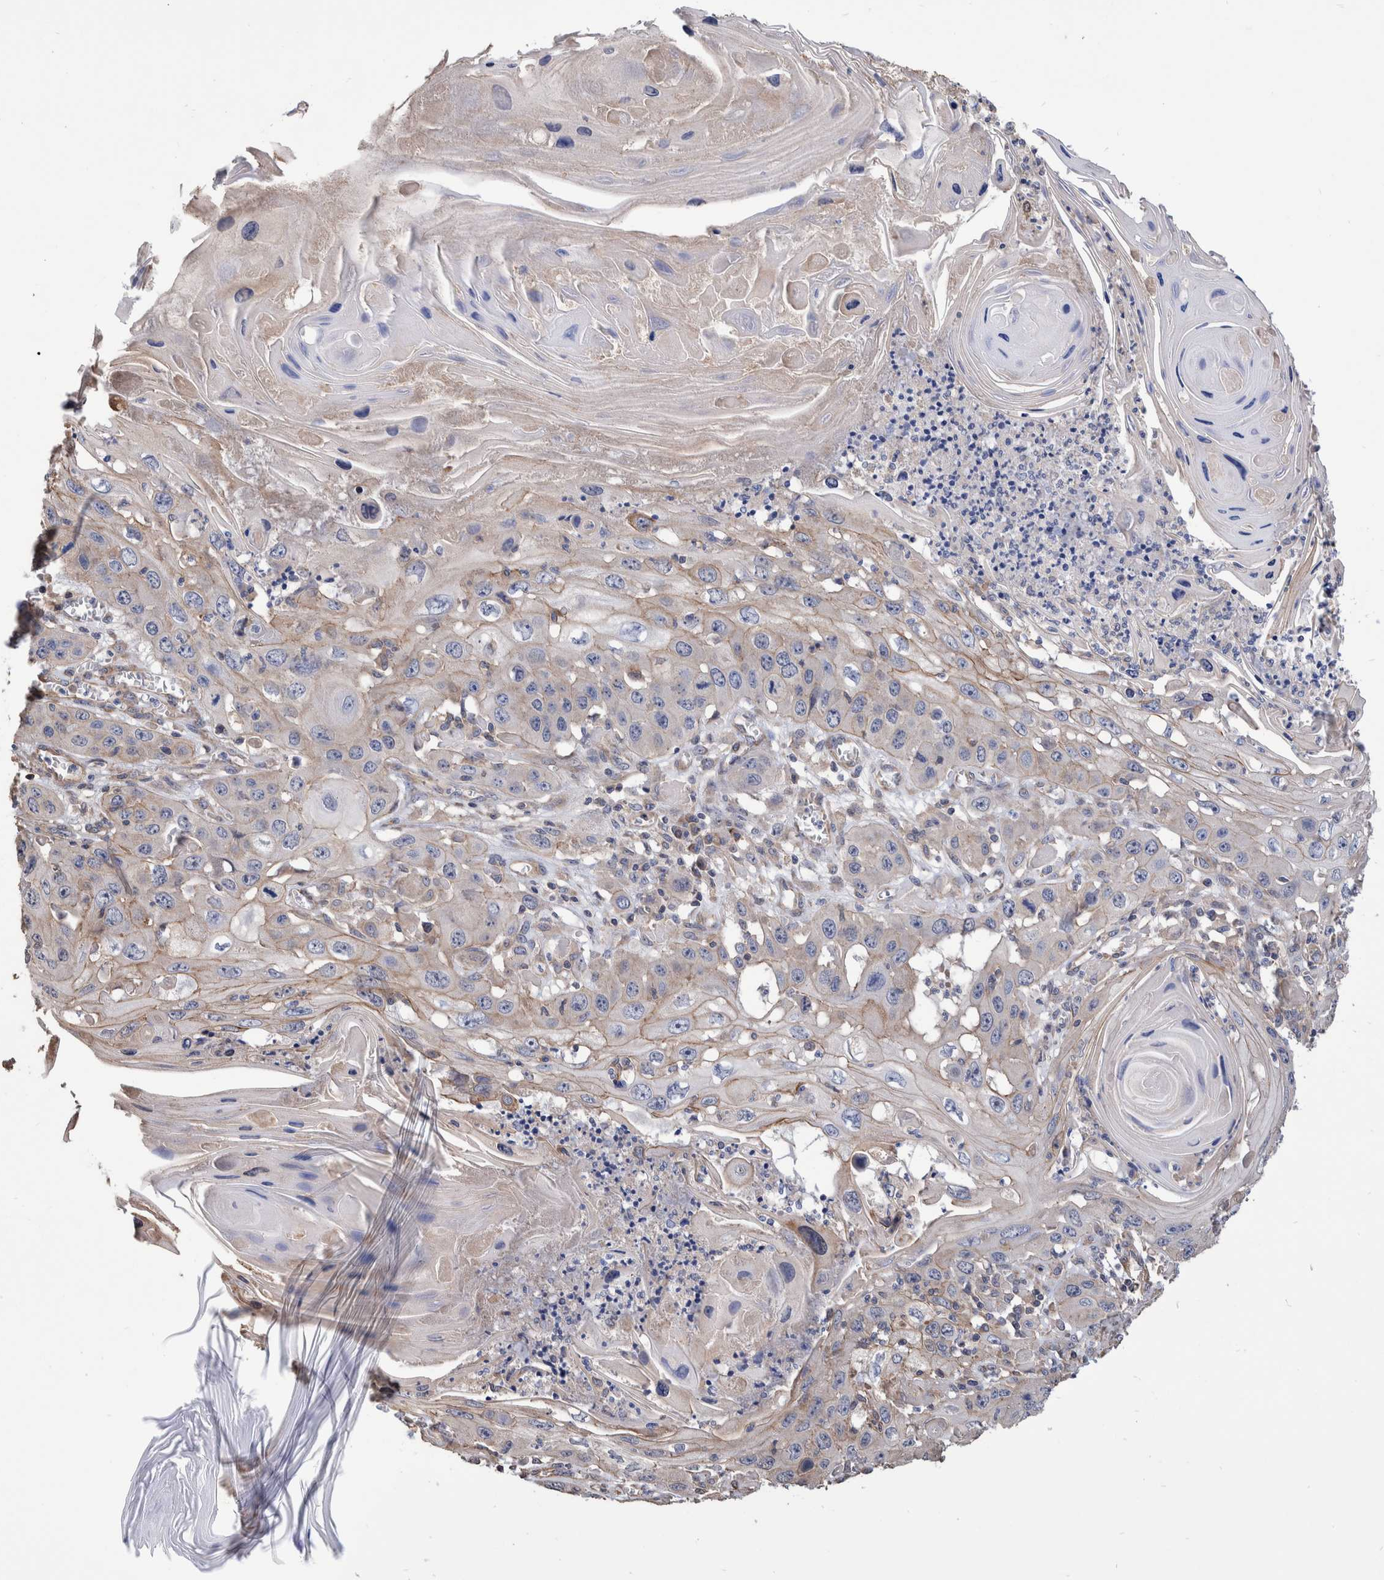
{"staining": {"intensity": "weak", "quantity": "<25%", "location": "cytoplasmic/membranous"}, "tissue": "skin cancer", "cell_type": "Tumor cells", "image_type": "cancer", "snomed": [{"axis": "morphology", "description": "Squamous cell carcinoma, NOS"}, {"axis": "topography", "description": "Skin"}], "caption": "Skin squamous cell carcinoma was stained to show a protein in brown. There is no significant staining in tumor cells.", "gene": "SLC45A4", "patient": {"sex": "male", "age": 55}}